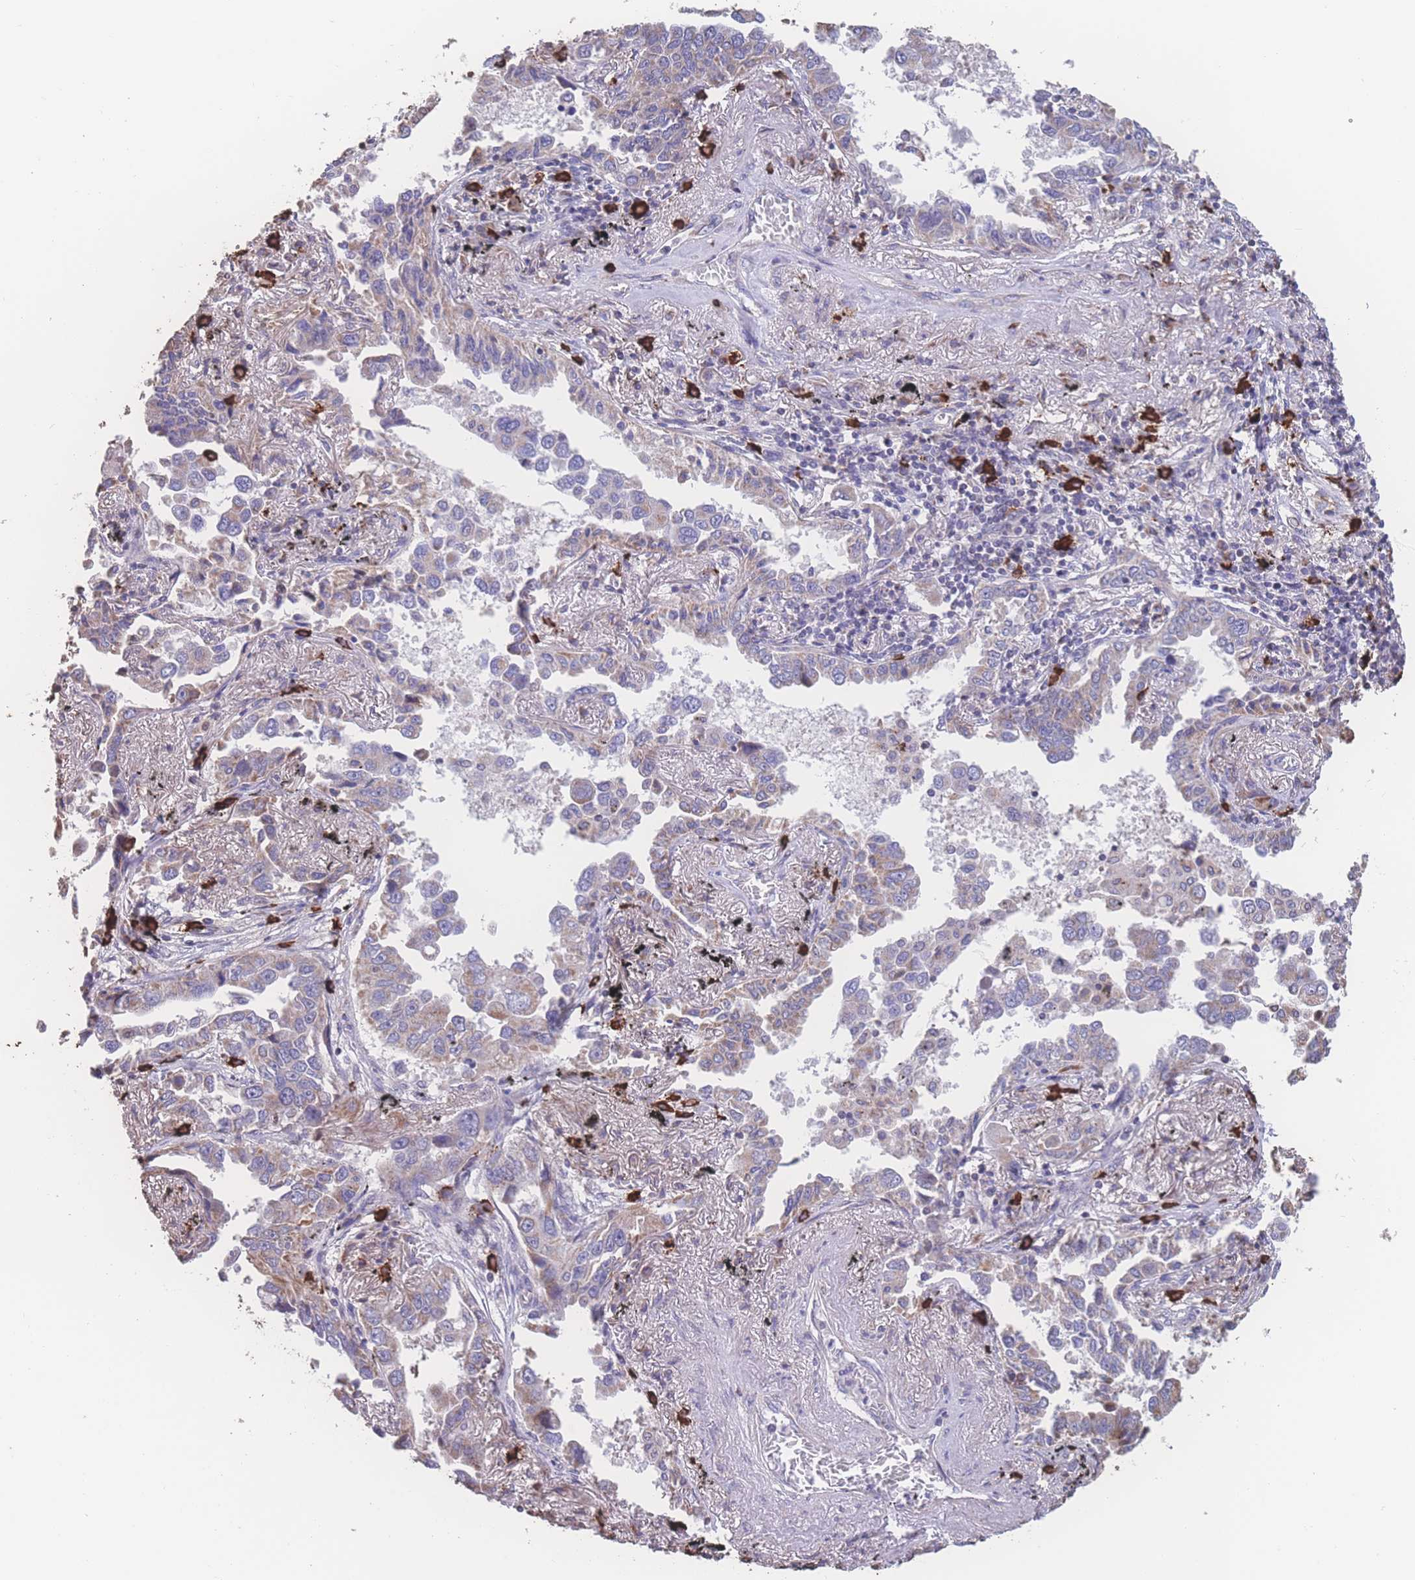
{"staining": {"intensity": "moderate", "quantity": "<25%", "location": "cytoplasmic/membranous"}, "tissue": "lung cancer", "cell_type": "Tumor cells", "image_type": "cancer", "snomed": [{"axis": "morphology", "description": "Adenocarcinoma, NOS"}, {"axis": "topography", "description": "Lung"}], "caption": "About <25% of tumor cells in human lung cancer show moderate cytoplasmic/membranous protein expression as visualized by brown immunohistochemical staining.", "gene": "SGSM3", "patient": {"sex": "male", "age": 67}}